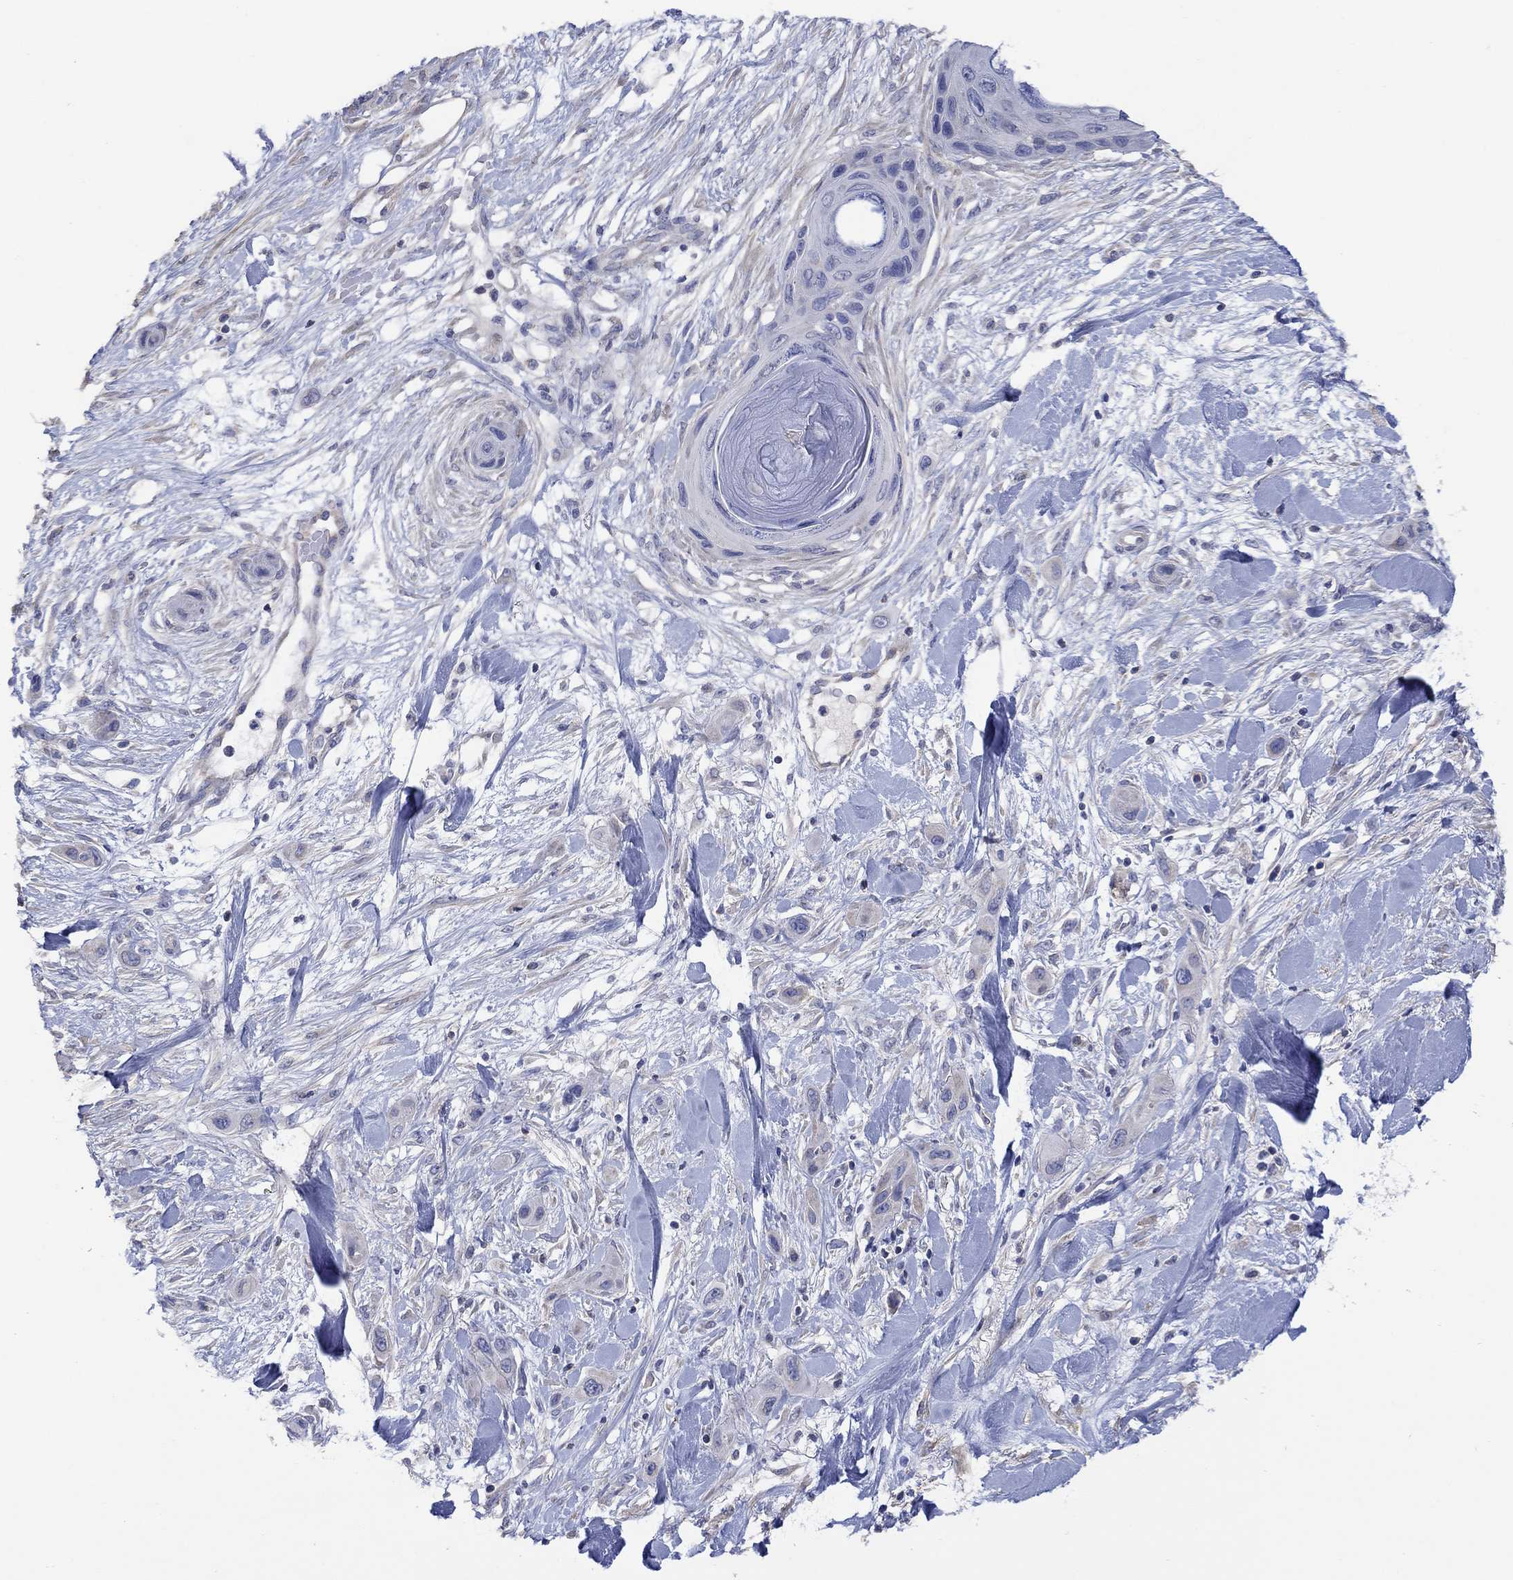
{"staining": {"intensity": "negative", "quantity": "none", "location": "none"}, "tissue": "skin cancer", "cell_type": "Tumor cells", "image_type": "cancer", "snomed": [{"axis": "morphology", "description": "Squamous cell carcinoma, NOS"}, {"axis": "topography", "description": "Skin"}], "caption": "This image is of skin cancer (squamous cell carcinoma) stained with immunohistochemistry to label a protein in brown with the nuclei are counter-stained blue. There is no positivity in tumor cells.", "gene": "CLVS1", "patient": {"sex": "male", "age": 79}}